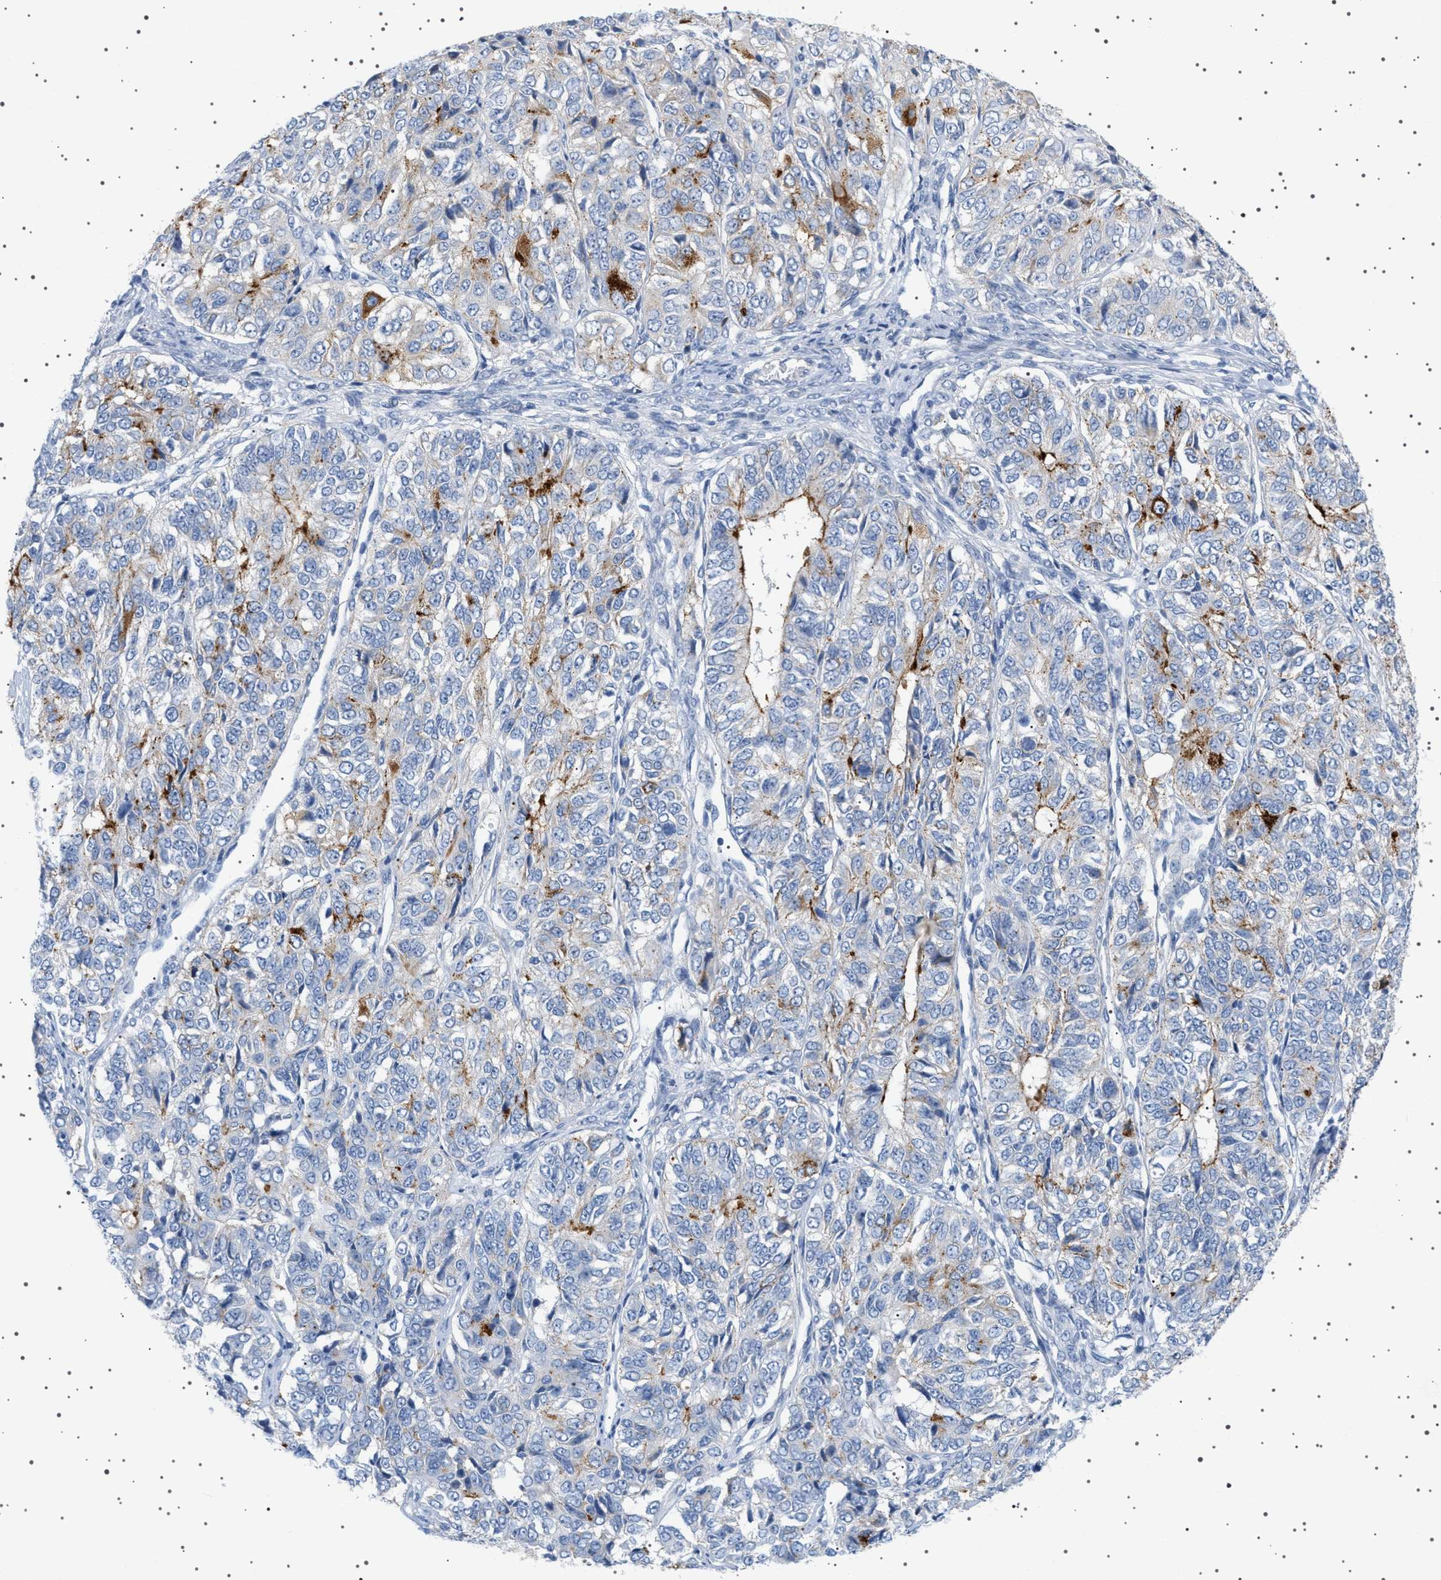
{"staining": {"intensity": "moderate", "quantity": "<25%", "location": "cytoplasmic/membranous"}, "tissue": "ovarian cancer", "cell_type": "Tumor cells", "image_type": "cancer", "snomed": [{"axis": "morphology", "description": "Carcinoma, endometroid"}, {"axis": "topography", "description": "Ovary"}], "caption": "A micrograph of human ovarian cancer stained for a protein shows moderate cytoplasmic/membranous brown staining in tumor cells.", "gene": "ADCY10", "patient": {"sex": "female", "age": 51}}